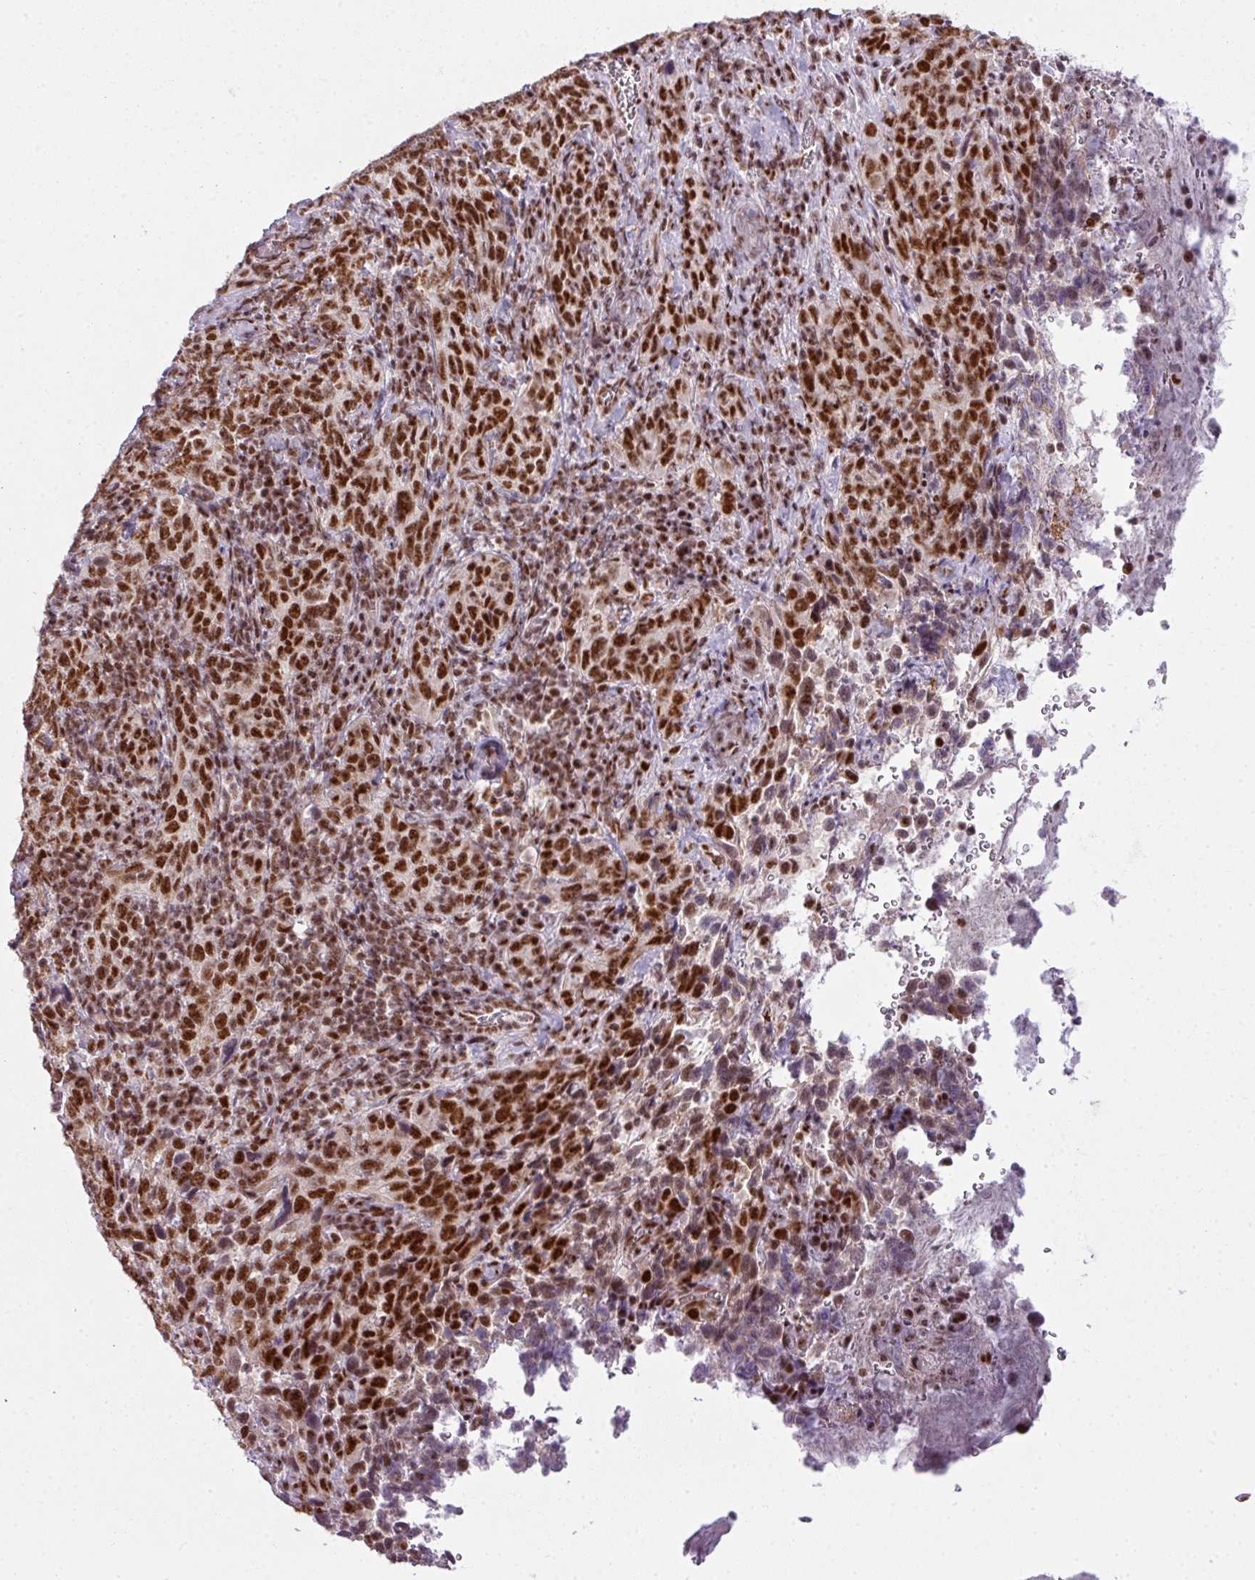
{"staining": {"intensity": "strong", "quantity": ">75%", "location": "nuclear"}, "tissue": "cervical cancer", "cell_type": "Tumor cells", "image_type": "cancer", "snomed": [{"axis": "morphology", "description": "Squamous cell carcinoma, NOS"}, {"axis": "topography", "description": "Cervix"}], "caption": "DAB immunohistochemical staining of cervical cancer demonstrates strong nuclear protein expression in about >75% of tumor cells. (DAB (3,3'-diaminobenzidine) IHC, brown staining for protein, blue staining for nuclei).", "gene": "ARL6IP4", "patient": {"sex": "female", "age": 51}}